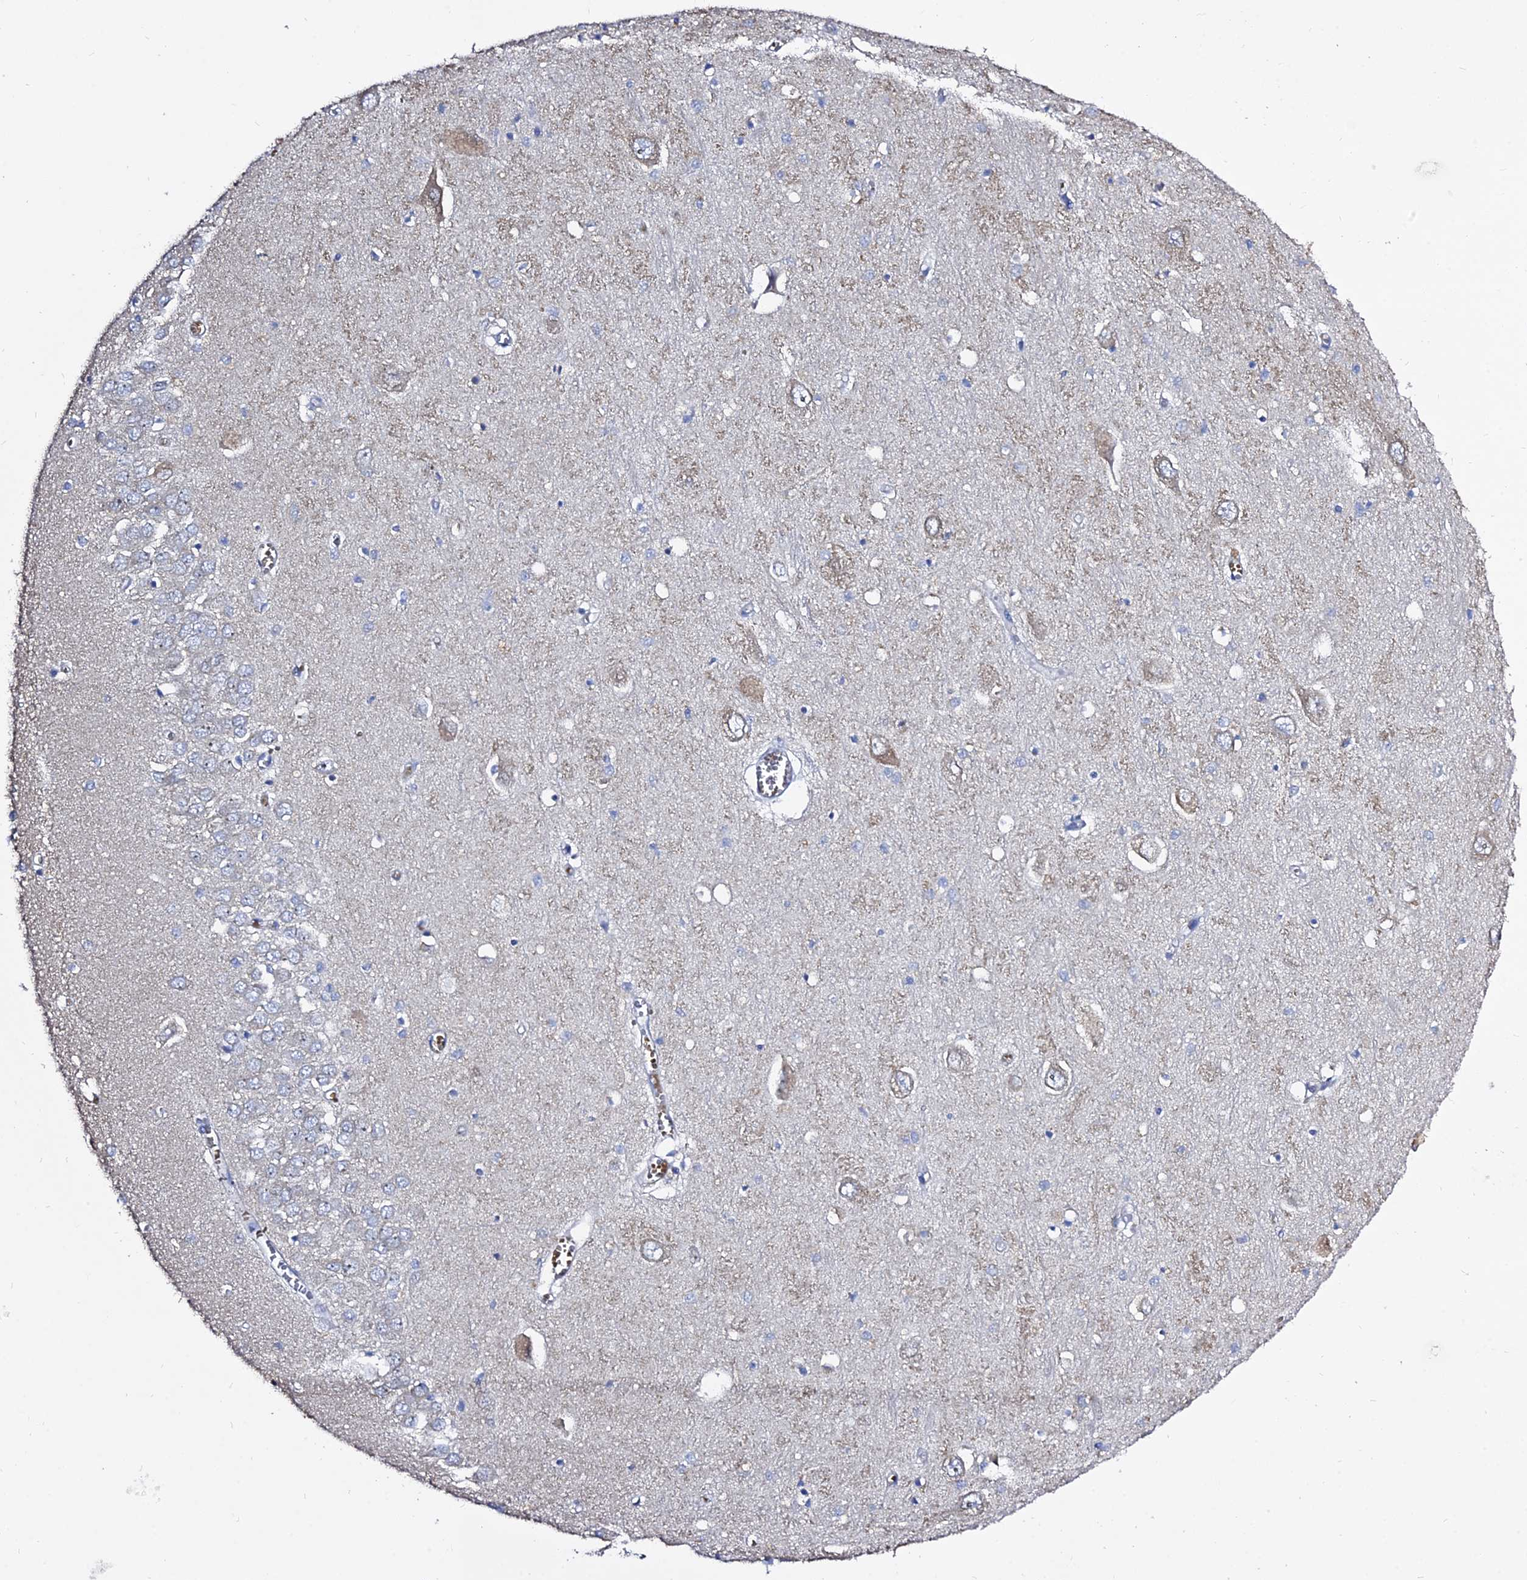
{"staining": {"intensity": "negative", "quantity": "none", "location": "none"}, "tissue": "hippocampus", "cell_type": "Glial cells", "image_type": "normal", "snomed": [{"axis": "morphology", "description": "Normal tissue, NOS"}, {"axis": "topography", "description": "Hippocampus"}], "caption": "High power microscopy histopathology image of an immunohistochemistry (IHC) histopathology image of normal hippocampus, revealing no significant positivity in glial cells. Nuclei are stained in blue.", "gene": "TYW5", "patient": {"sex": "male", "age": 70}}